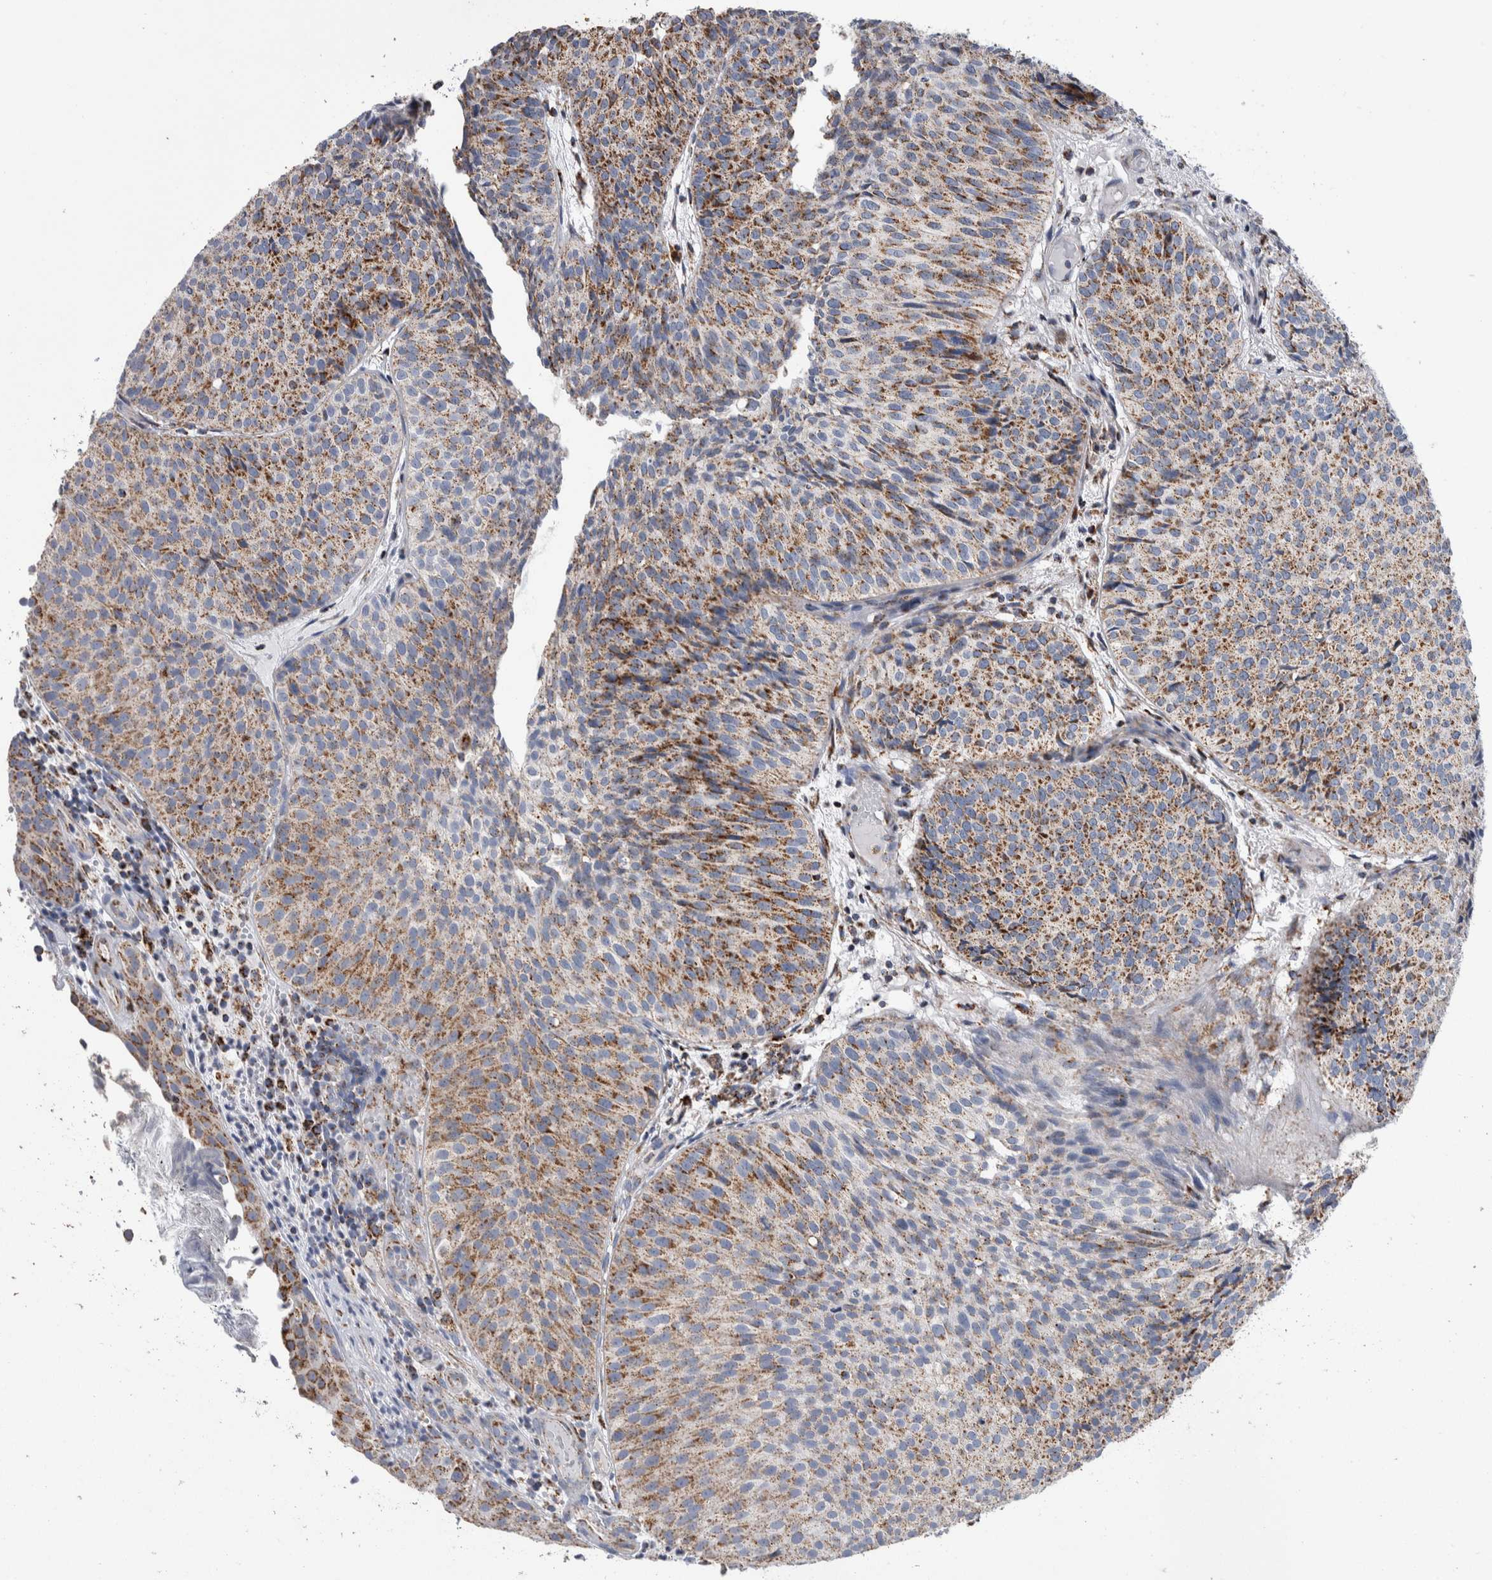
{"staining": {"intensity": "moderate", "quantity": ">75%", "location": "cytoplasmic/membranous"}, "tissue": "urothelial cancer", "cell_type": "Tumor cells", "image_type": "cancer", "snomed": [{"axis": "morphology", "description": "Urothelial carcinoma, Low grade"}, {"axis": "topography", "description": "Urinary bladder"}], "caption": "A high-resolution micrograph shows immunohistochemistry staining of urothelial cancer, which demonstrates moderate cytoplasmic/membranous positivity in approximately >75% of tumor cells. (DAB (3,3'-diaminobenzidine) IHC with brightfield microscopy, high magnification).", "gene": "ETFA", "patient": {"sex": "male", "age": 86}}